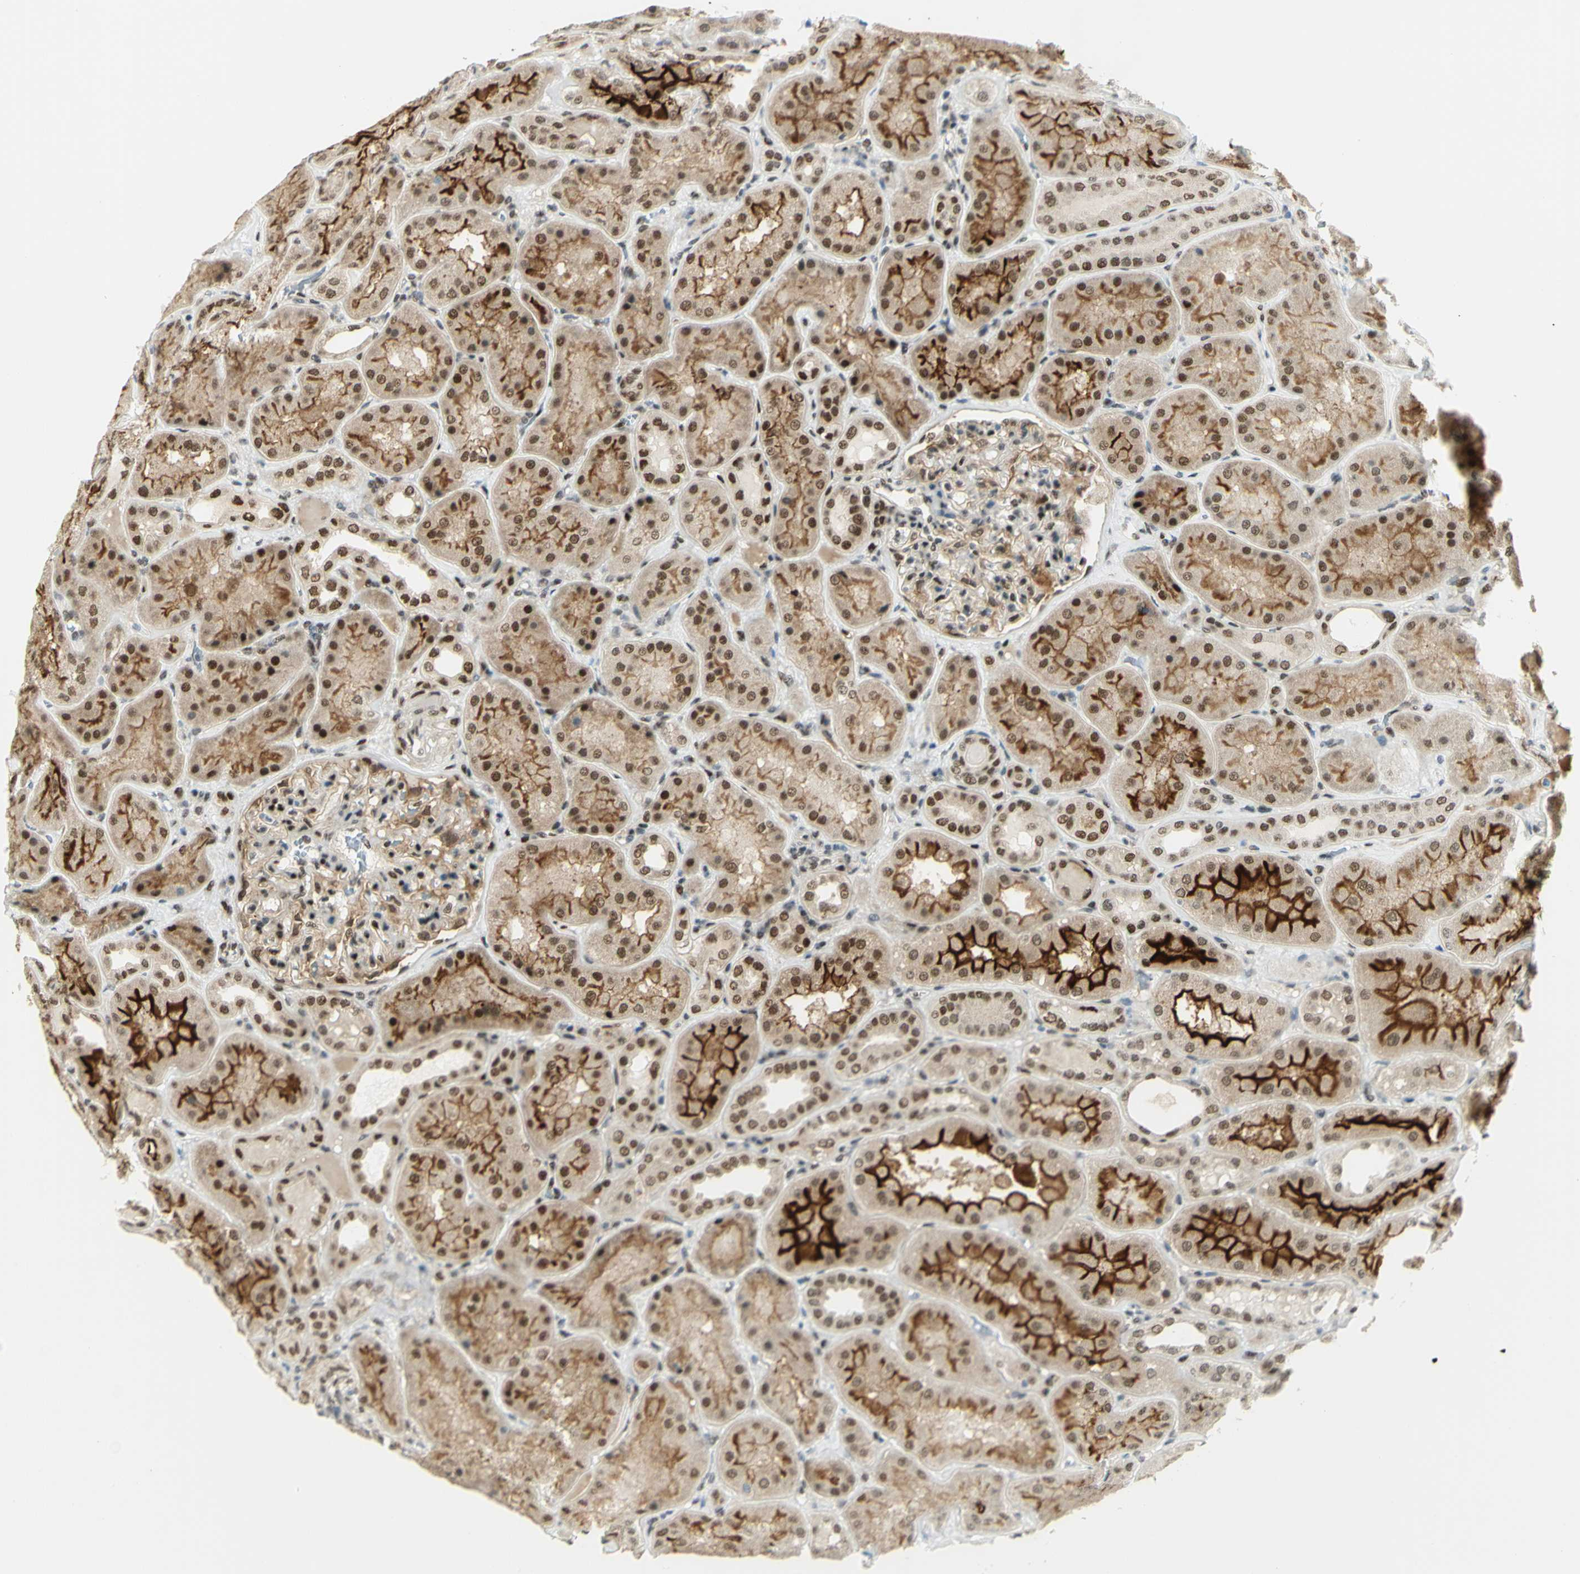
{"staining": {"intensity": "moderate", "quantity": "25%-75%", "location": "nuclear"}, "tissue": "kidney", "cell_type": "Cells in glomeruli", "image_type": "normal", "snomed": [{"axis": "morphology", "description": "Normal tissue, NOS"}, {"axis": "topography", "description": "Kidney"}], "caption": "Immunohistochemistry (DAB (3,3'-diaminobenzidine)) staining of benign human kidney shows moderate nuclear protein staining in approximately 25%-75% of cells in glomeruli.", "gene": "DDX1", "patient": {"sex": "female", "age": 56}}